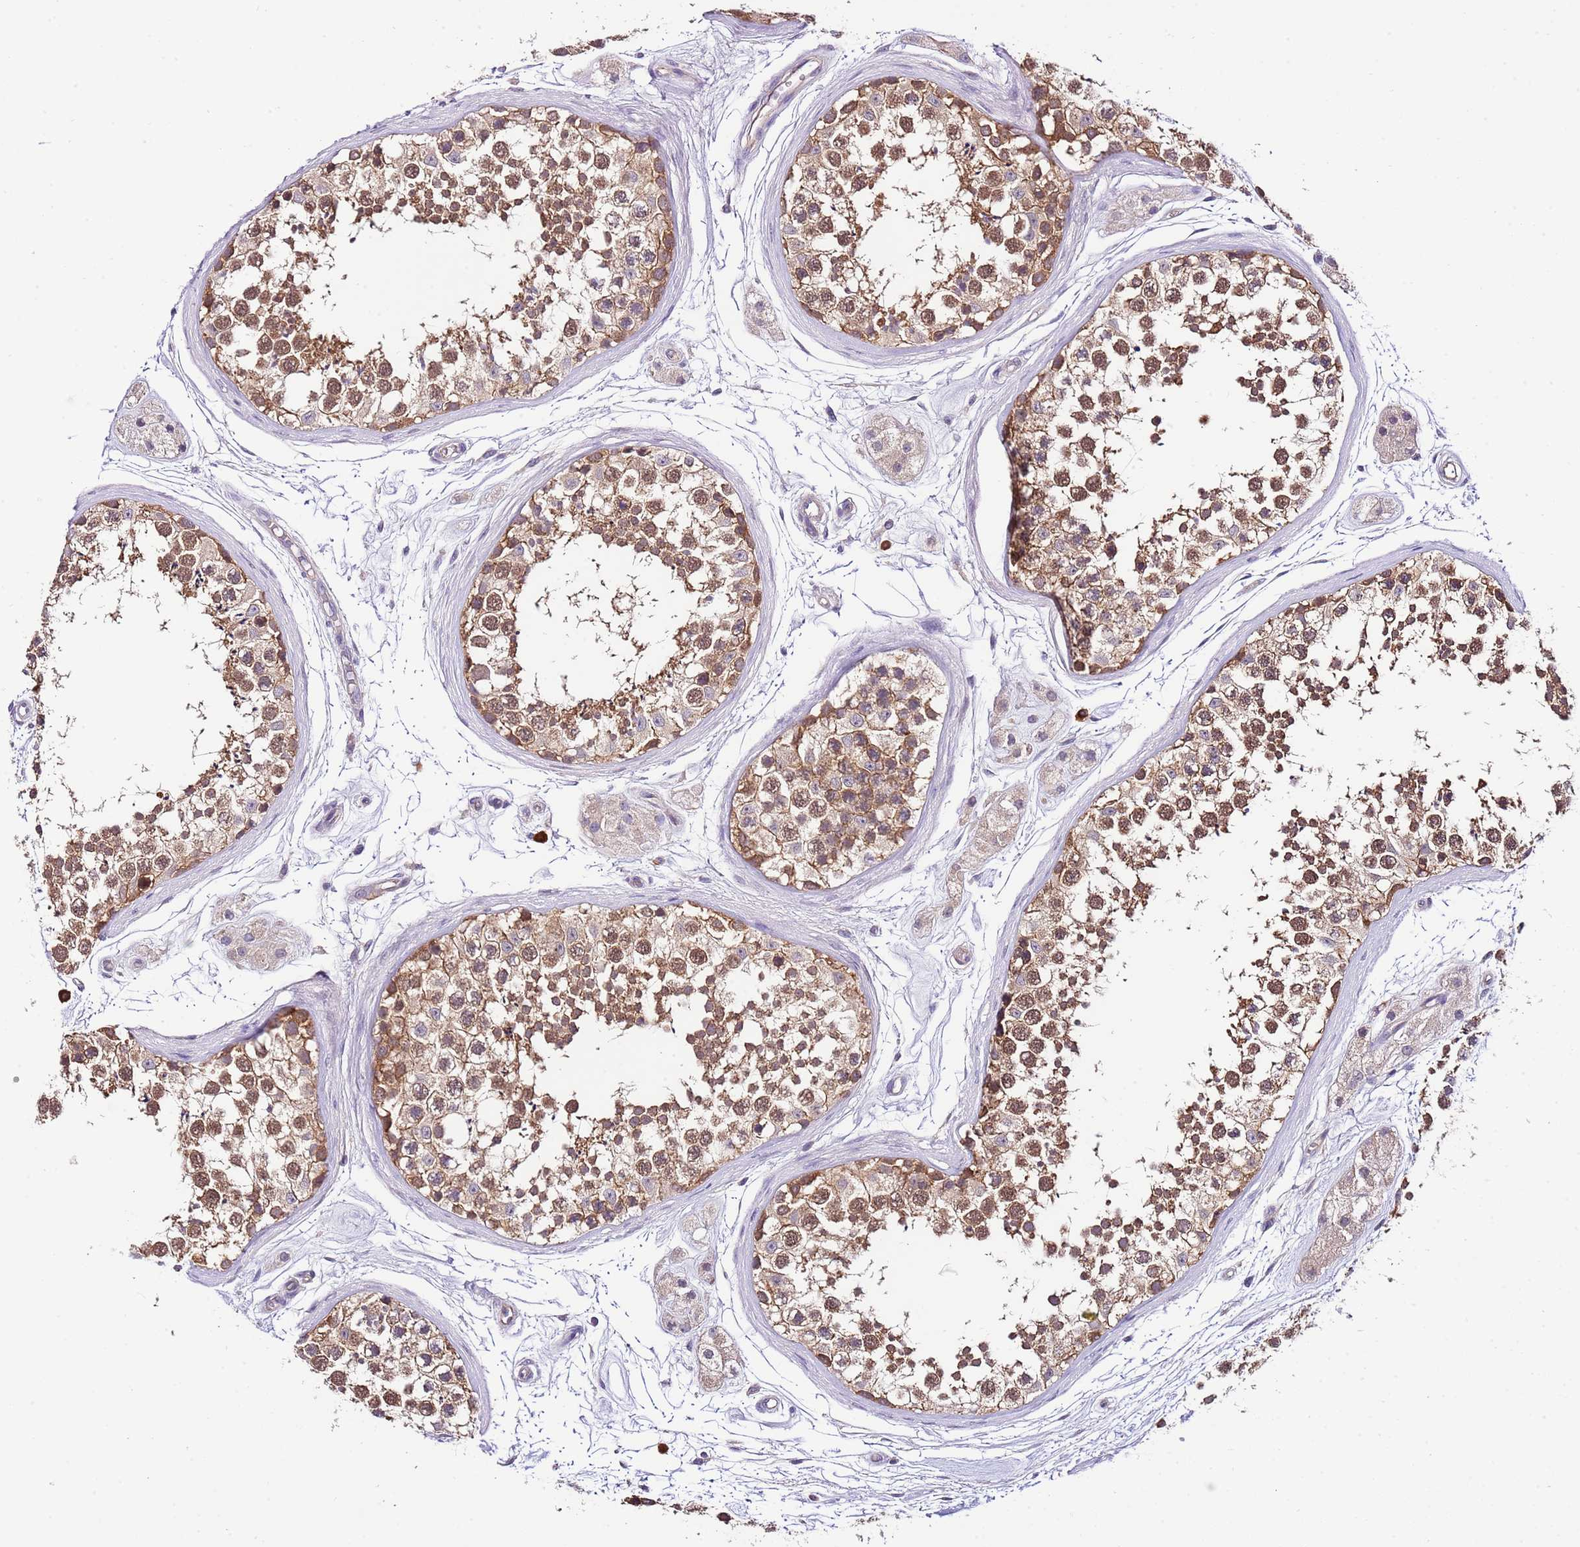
{"staining": {"intensity": "moderate", "quantity": ">75%", "location": "cytoplasmic/membranous,nuclear"}, "tissue": "testis", "cell_type": "Cells in seminiferous ducts", "image_type": "normal", "snomed": [{"axis": "morphology", "description": "Normal tissue, NOS"}, {"axis": "topography", "description": "Testis"}], "caption": "A histopathology image of human testis stained for a protein shows moderate cytoplasmic/membranous,nuclear brown staining in cells in seminiferous ducts. Ihc stains the protein of interest in brown and the nuclei are stained blue.", "gene": "DONSON", "patient": {"sex": "male", "age": 56}}